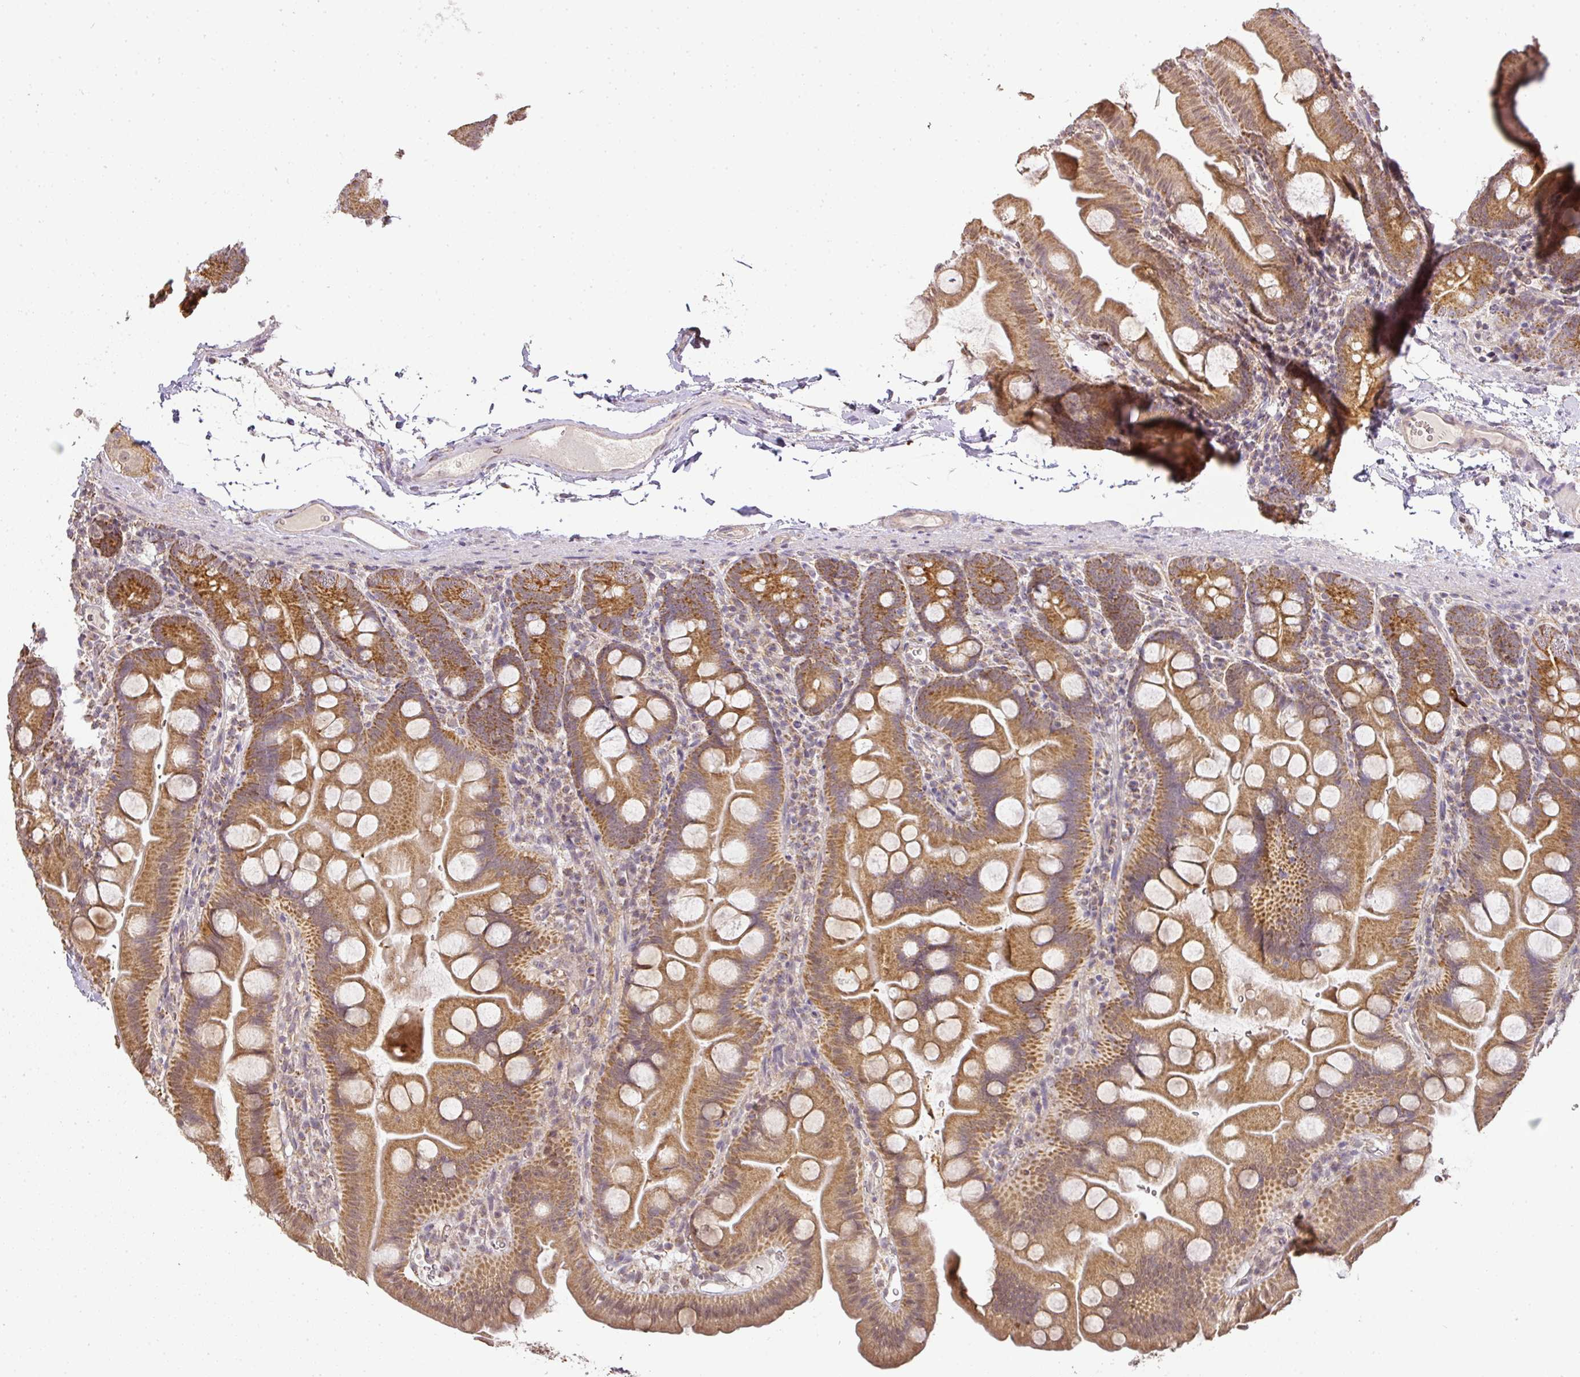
{"staining": {"intensity": "moderate", "quantity": ">75%", "location": "cytoplasmic/membranous"}, "tissue": "small intestine", "cell_type": "Glandular cells", "image_type": "normal", "snomed": [{"axis": "morphology", "description": "Normal tissue, NOS"}, {"axis": "topography", "description": "Small intestine"}], "caption": "The image shows a brown stain indicating the presence of a protein in the cytoplasmic/membranous of glandular cells in small intestine.", "gene": "MYOM2", "patient": {"sex": "female", "age": 68}}